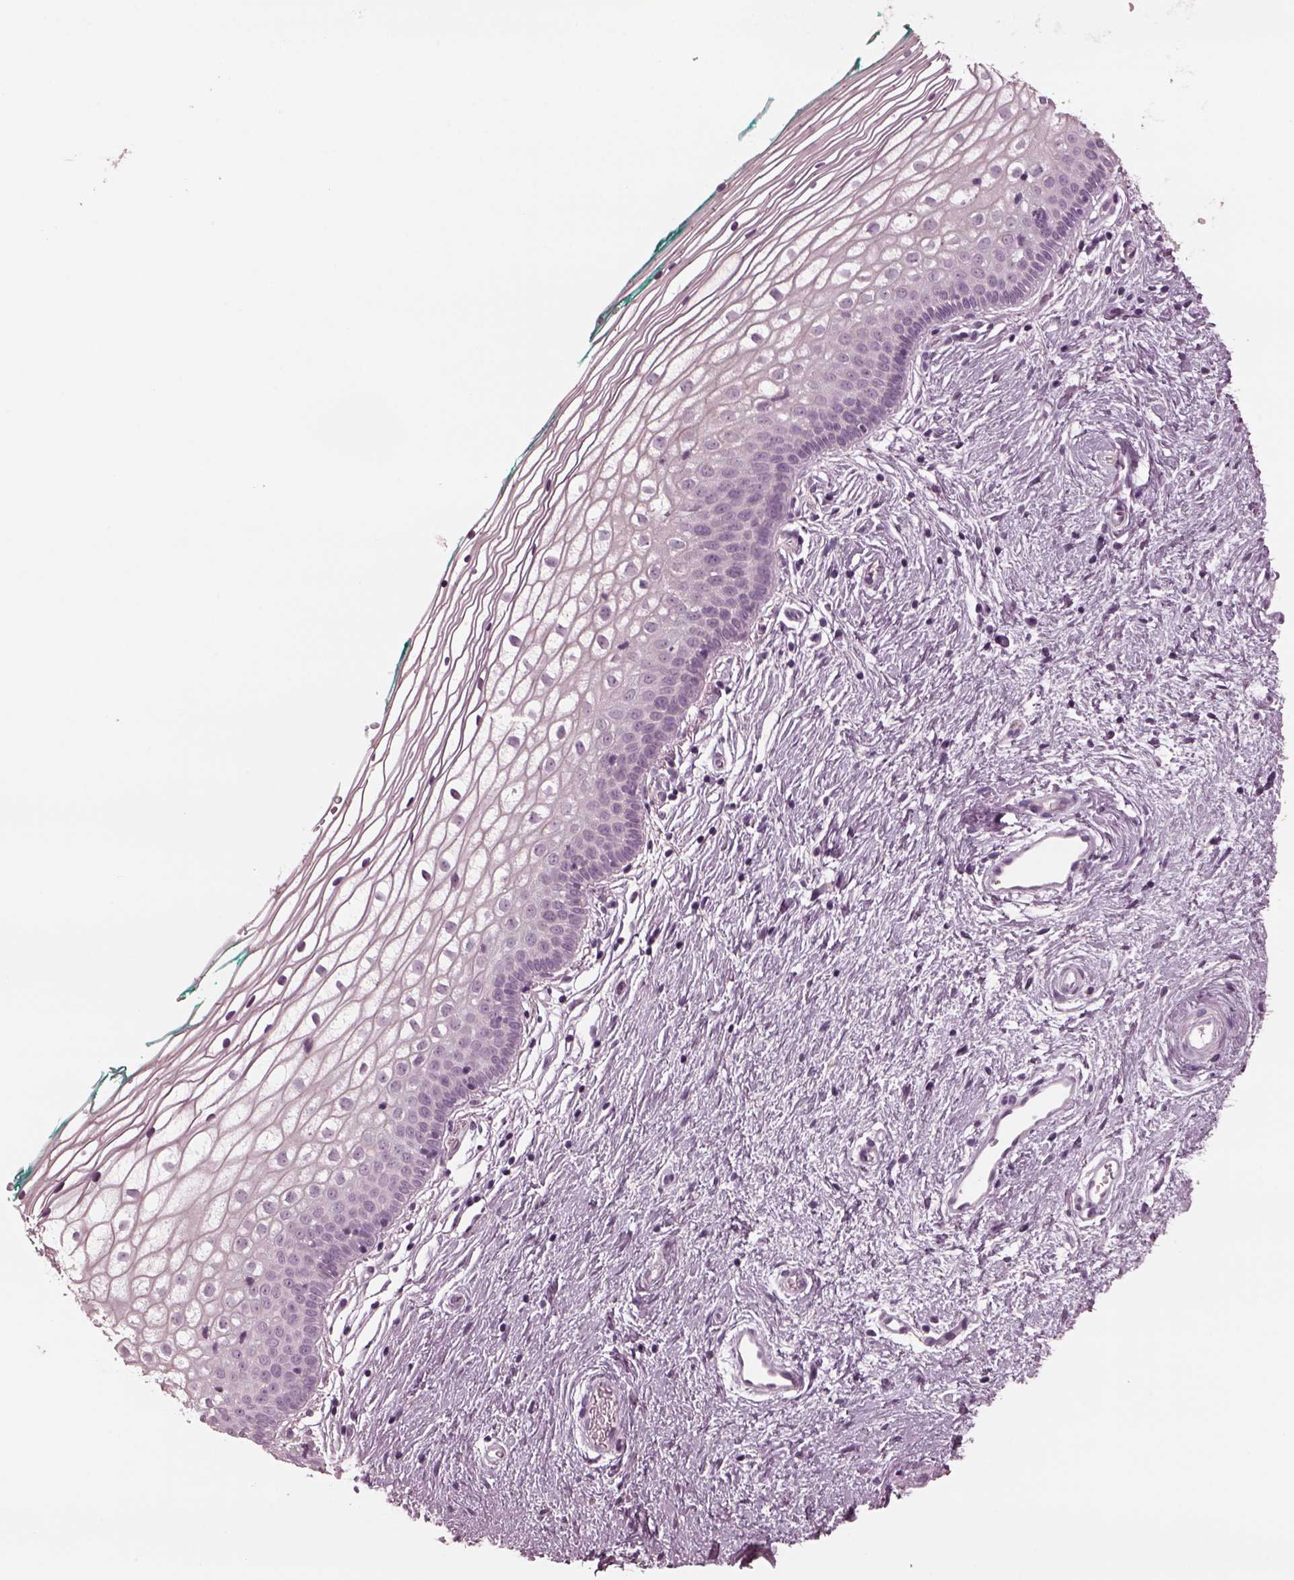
{"staining": {"intensity": "negative", "quantity": "none", "location": "none"}, "tissue": "vagina", "cell_type": "Squamous epithelial cells", "image_type": "normal", "snomed": [{"axis": "morphology", "description": "Normal tissue, NOS"}, {"axis": "topography", "description": "Vagina"}], "caption": "Immunohistochemistry (IHC) micrograph of normal vagina: human vagina stained with DAB shows no significant protein expression in squamous epithelial cells. Nuclei are stained in blue.", "gene": "YY2", "patient": {"sex": "female", "age": 36}}